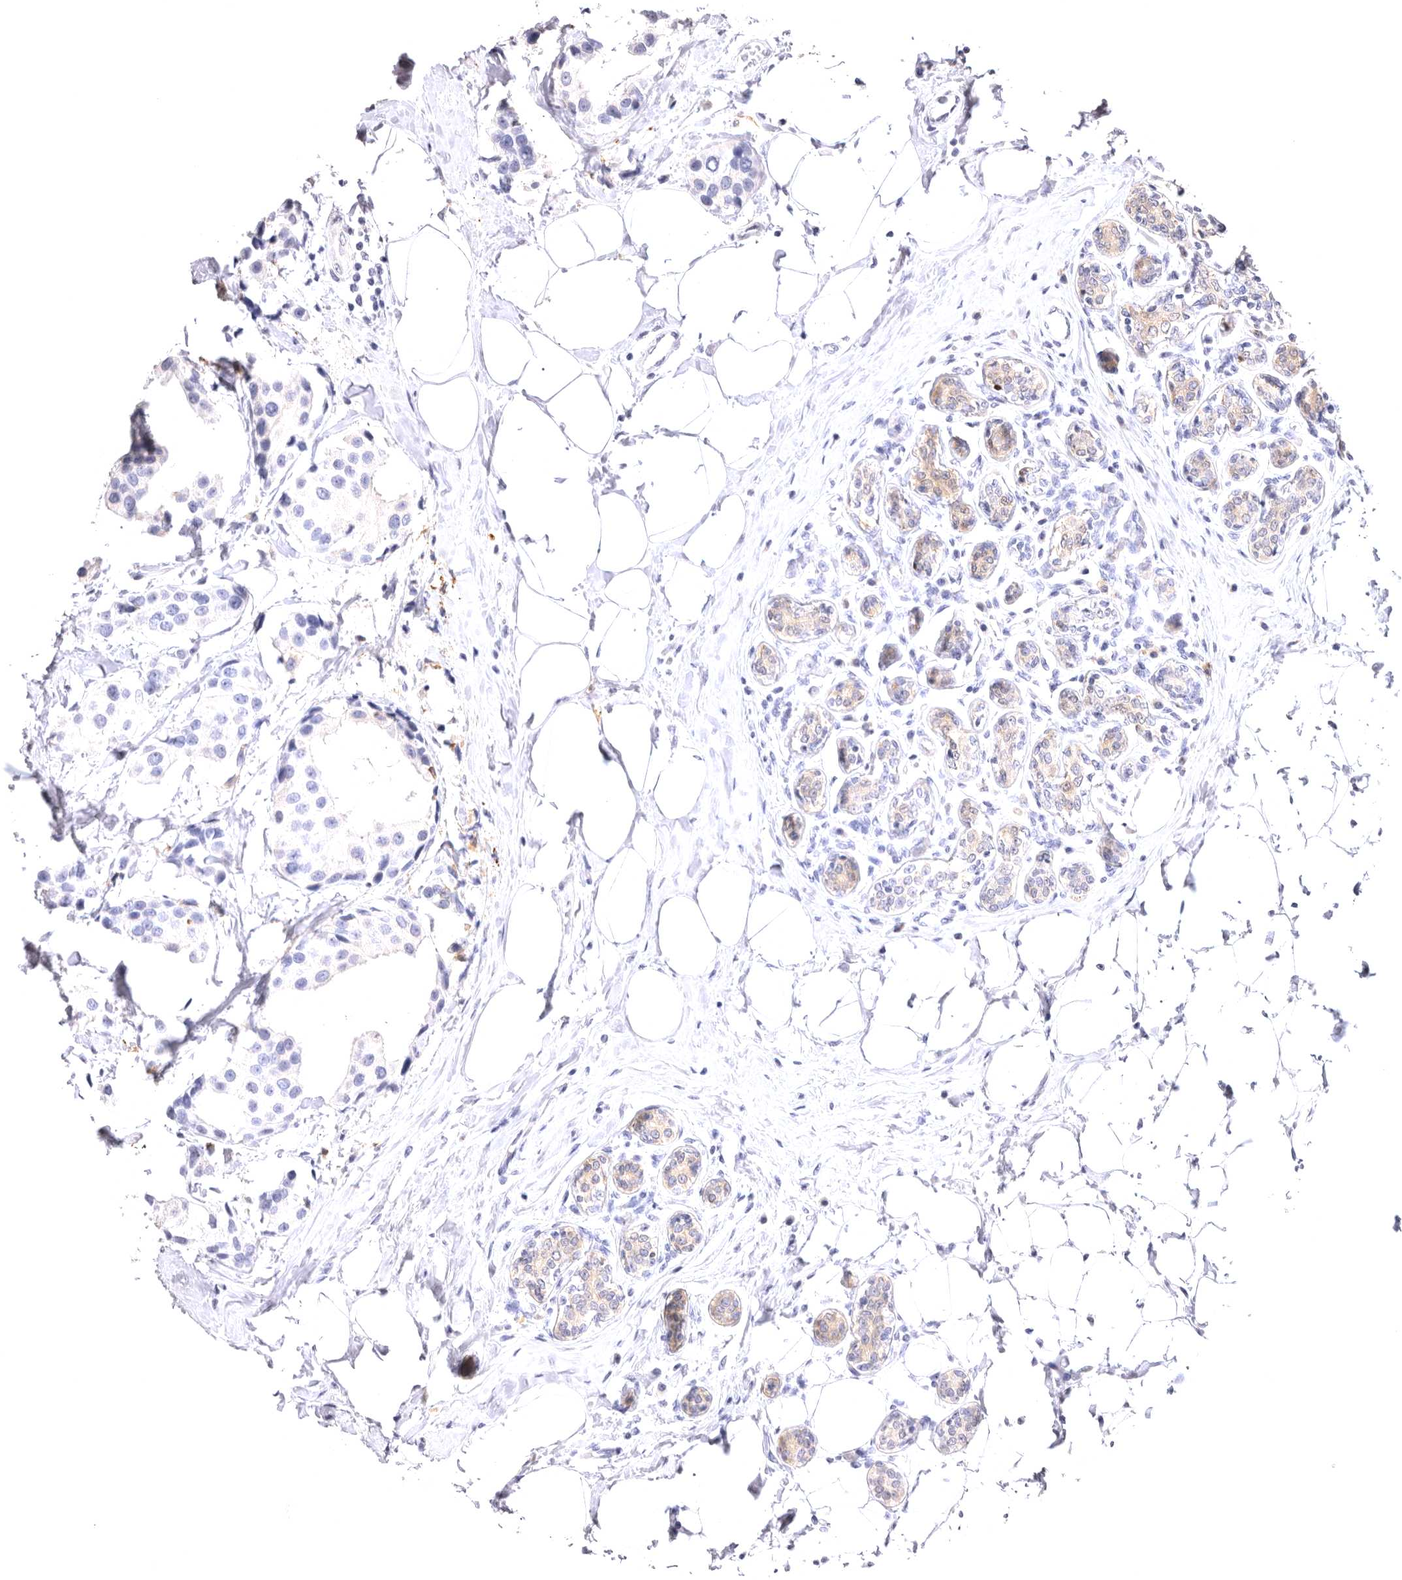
{"staining": {"intensity": "negative", "quantity": "none", "location": "none"}, "tissue": "breast cancer", "cell_type": "Tumor cells", "image_type": "cancer", "snomed": [{"axis": "morphology", "description": "Normal tissue, NOS"}, {"axis": "morphology", "description": "Duct carcinoma"}, {"axis": "topography", "description": "Breast"}], "caption": "Immunohistochemistry of intraductal carcinoma (breast) exhibits no positivity in tumor cells.", "gene": "VPS45", "patient": {"sex": "female", "age": 39}}